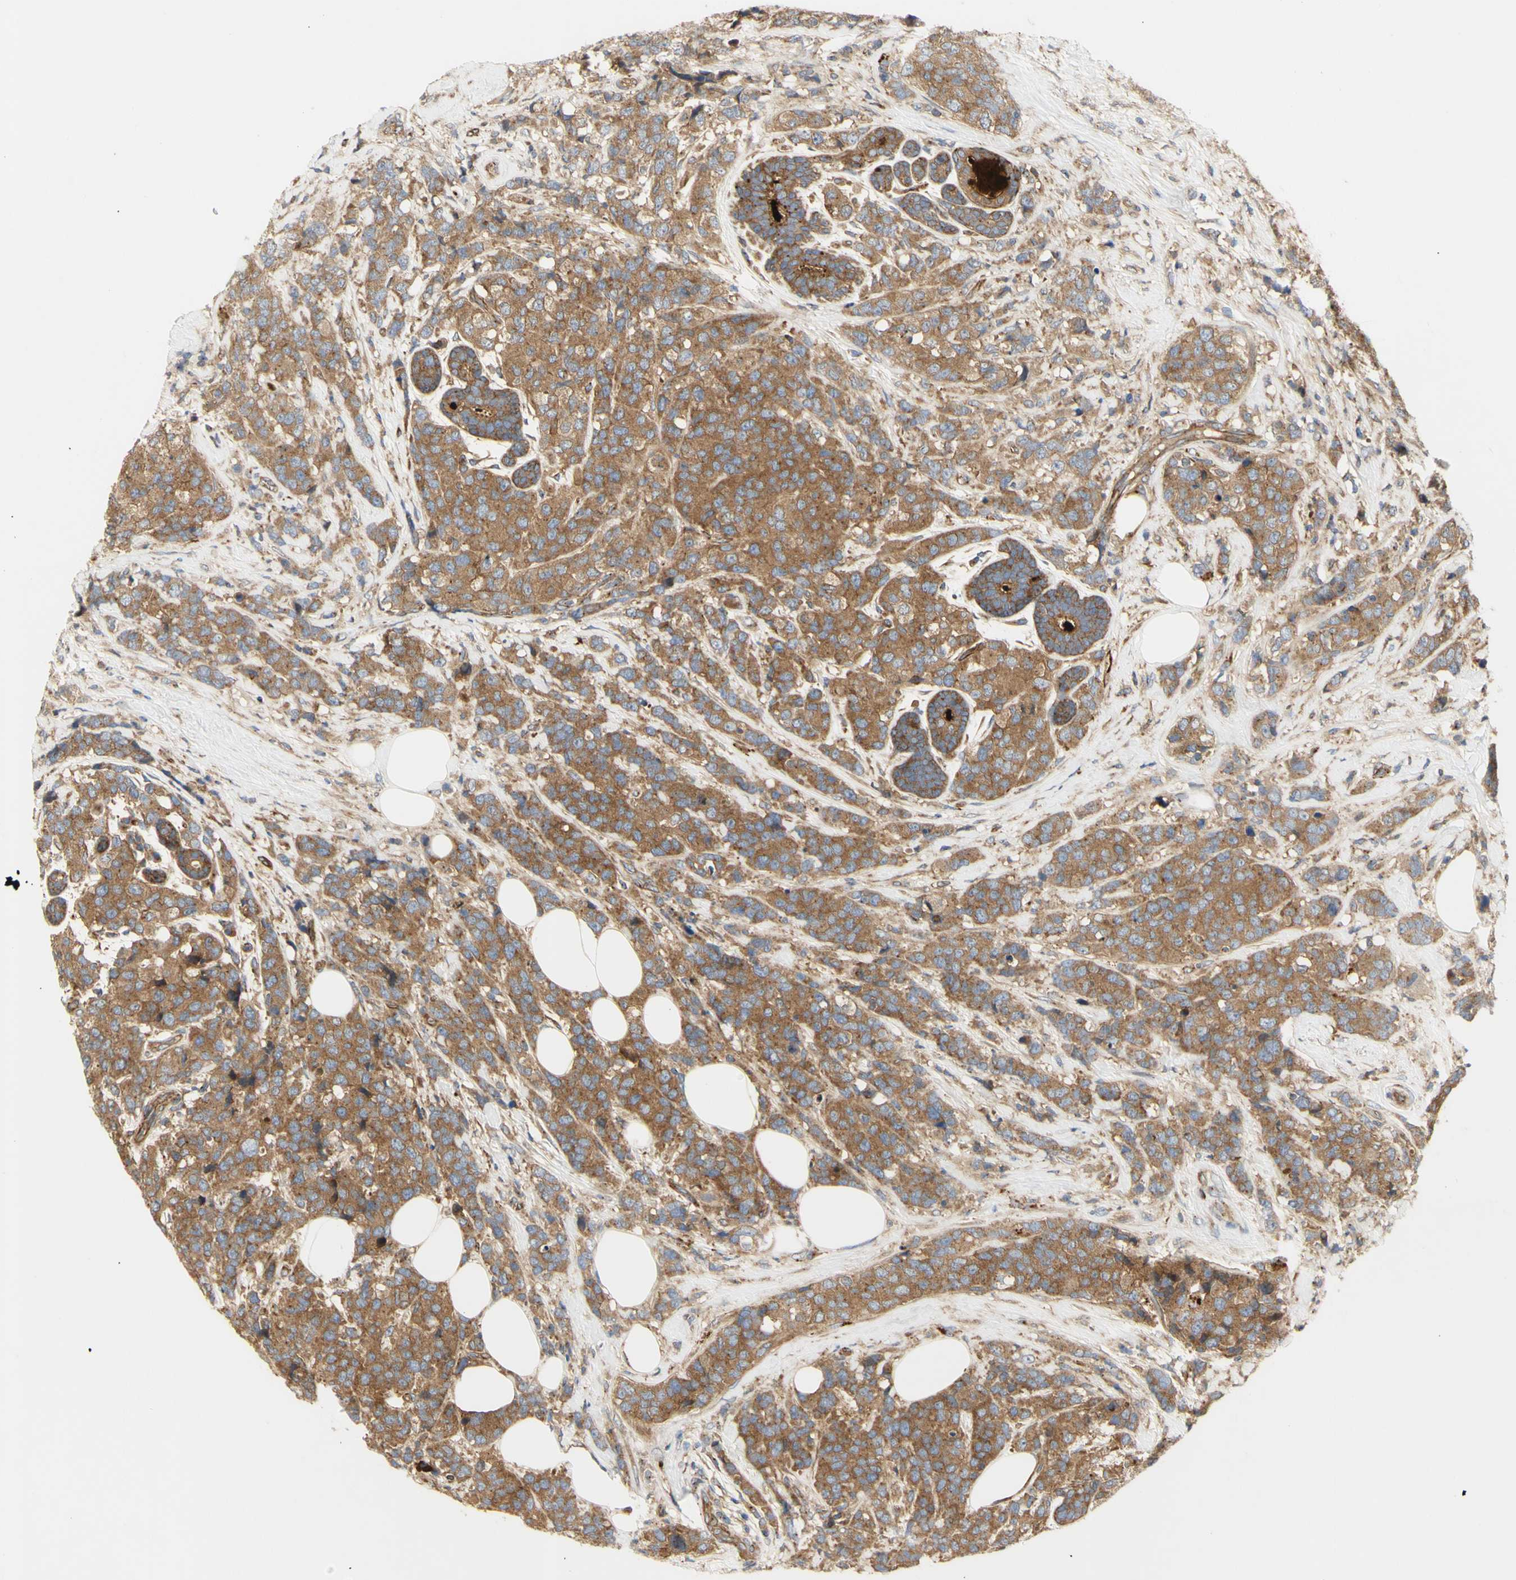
{"staining": {"intensity": "moderate", "quantity": ">75%", "location": "cytoplasmic/membranous"}, "tissue": "breast cancer", "cell_type": "Tumor cells", "image_type": "cancer", "snomed": [{"axis": "morphology", "description": "Lobular carcinoma"}, {"axis": "topography", "description": "Breast"}], "caption": "An IHC image of neoplastic tissue is shown. Protein staining in brown highlights moderate cytoplasmic/membranous positivity in lobular carcinoma (breast) within tumor cells. The protein of interest is stained brown, and the nuclei are stained in blue (DAB (3,3'-diaminobenzidine) IHC with brightfield microscopy, high magnification).", "gene": "TUBG2", "patient": {"sex": "female", "age": 59}}